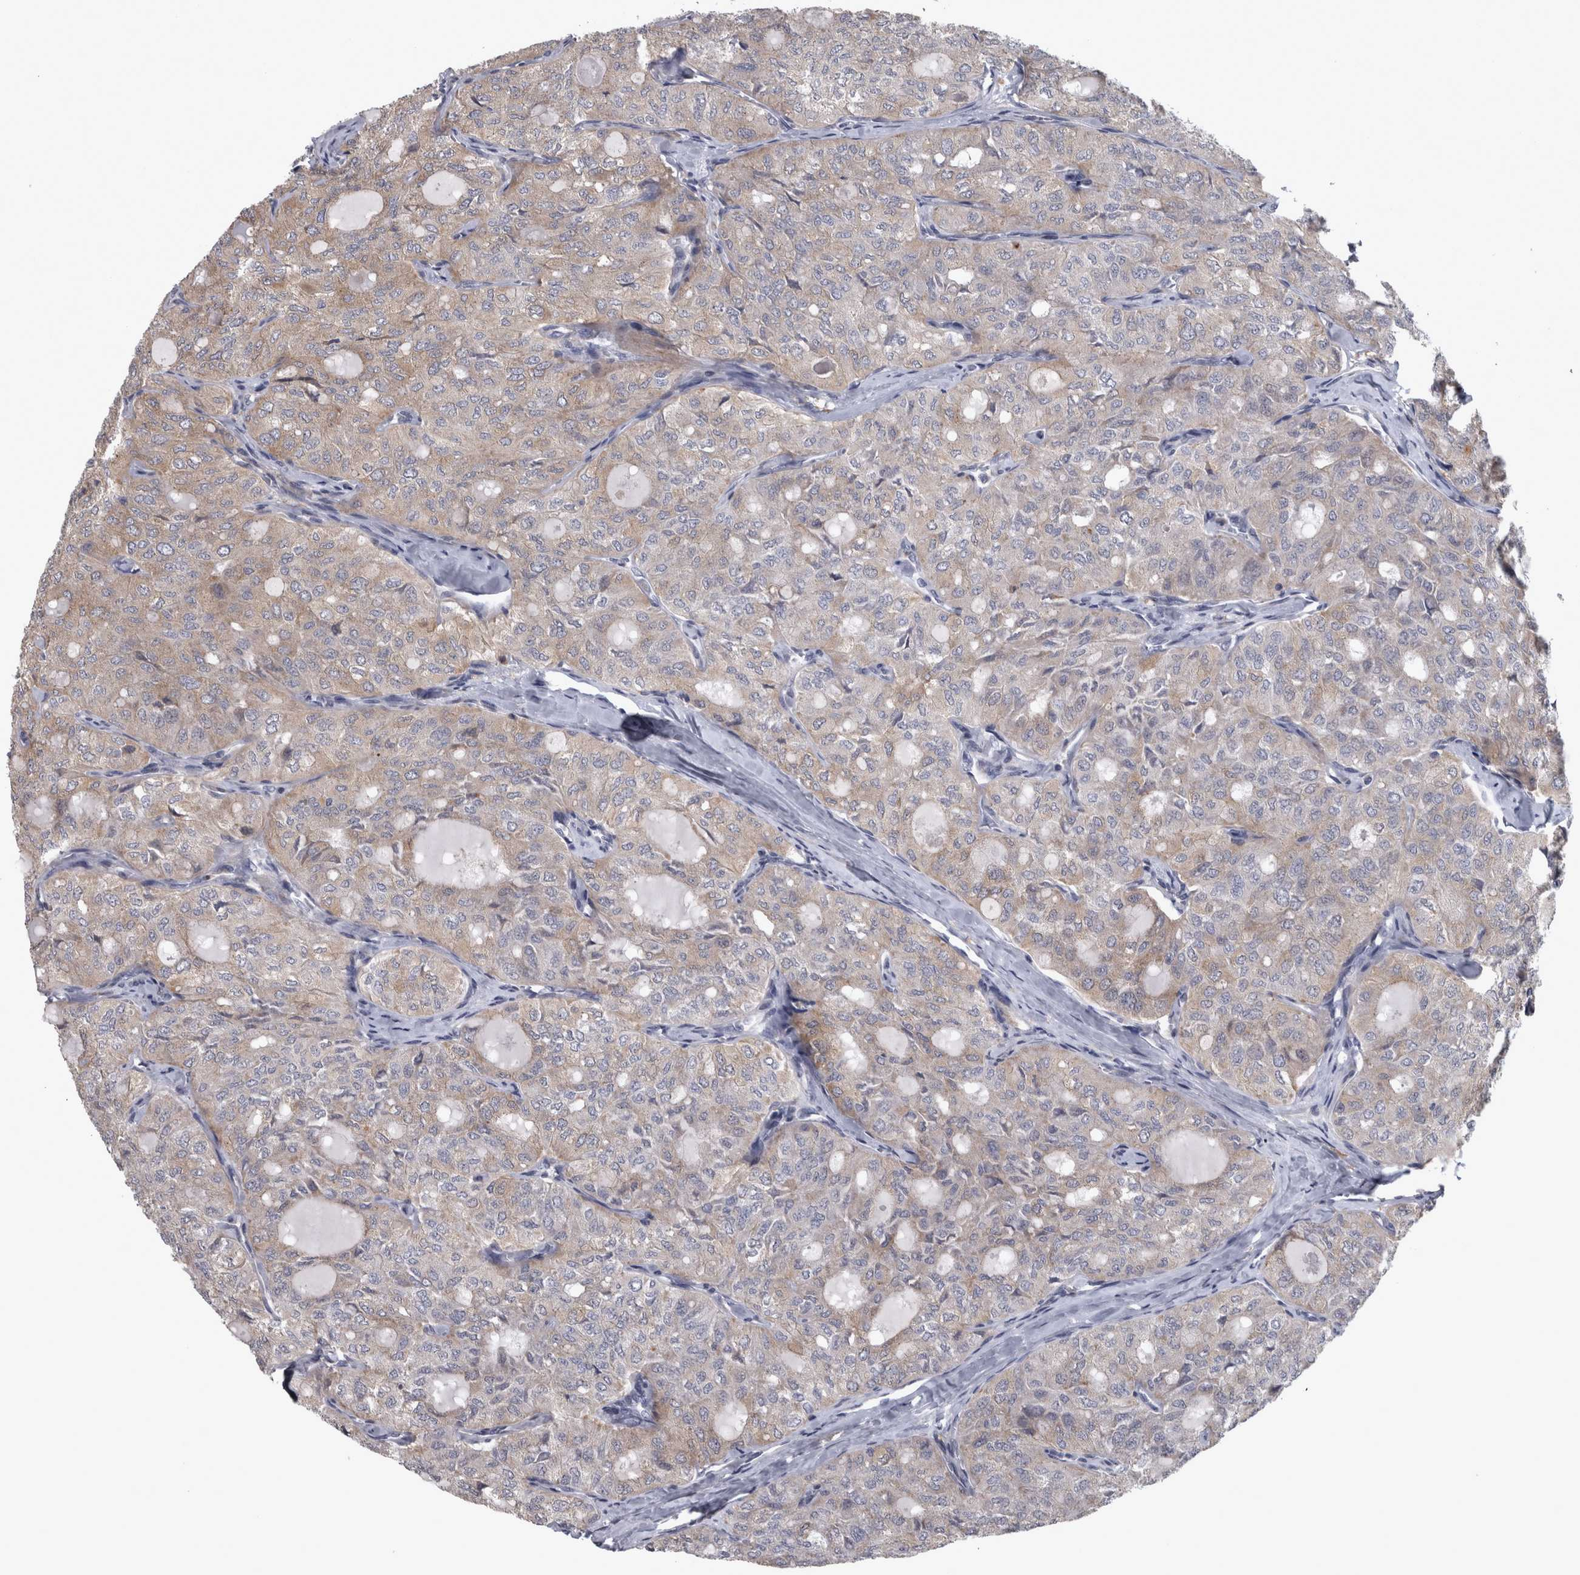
{"staining": {"intensity": "weak", "quantity": ">75%", "location": "cytoplasmic/membranous"}, "tissue": "thyroid cancer", "cell_type": "Tumor cells", "image_type": "cancer", "snomed": [{"axis": "morphology", "description": "Follicular adenoma carcinoma, NOS"}, {"axis": "topography", "description": "Thyroid gland"}], "caption": "Brown immunohistochemical staining in human thyroid cancer (follicular adenoma carcinoma) displays weak cytoplasmic/membranous expression in about >75% of tumor cells. The protein of interest is shown in brown color, while the nuclei are stained blue.", "gene": "PRKCI", "patient": {"sex": "male", "age": 75}}